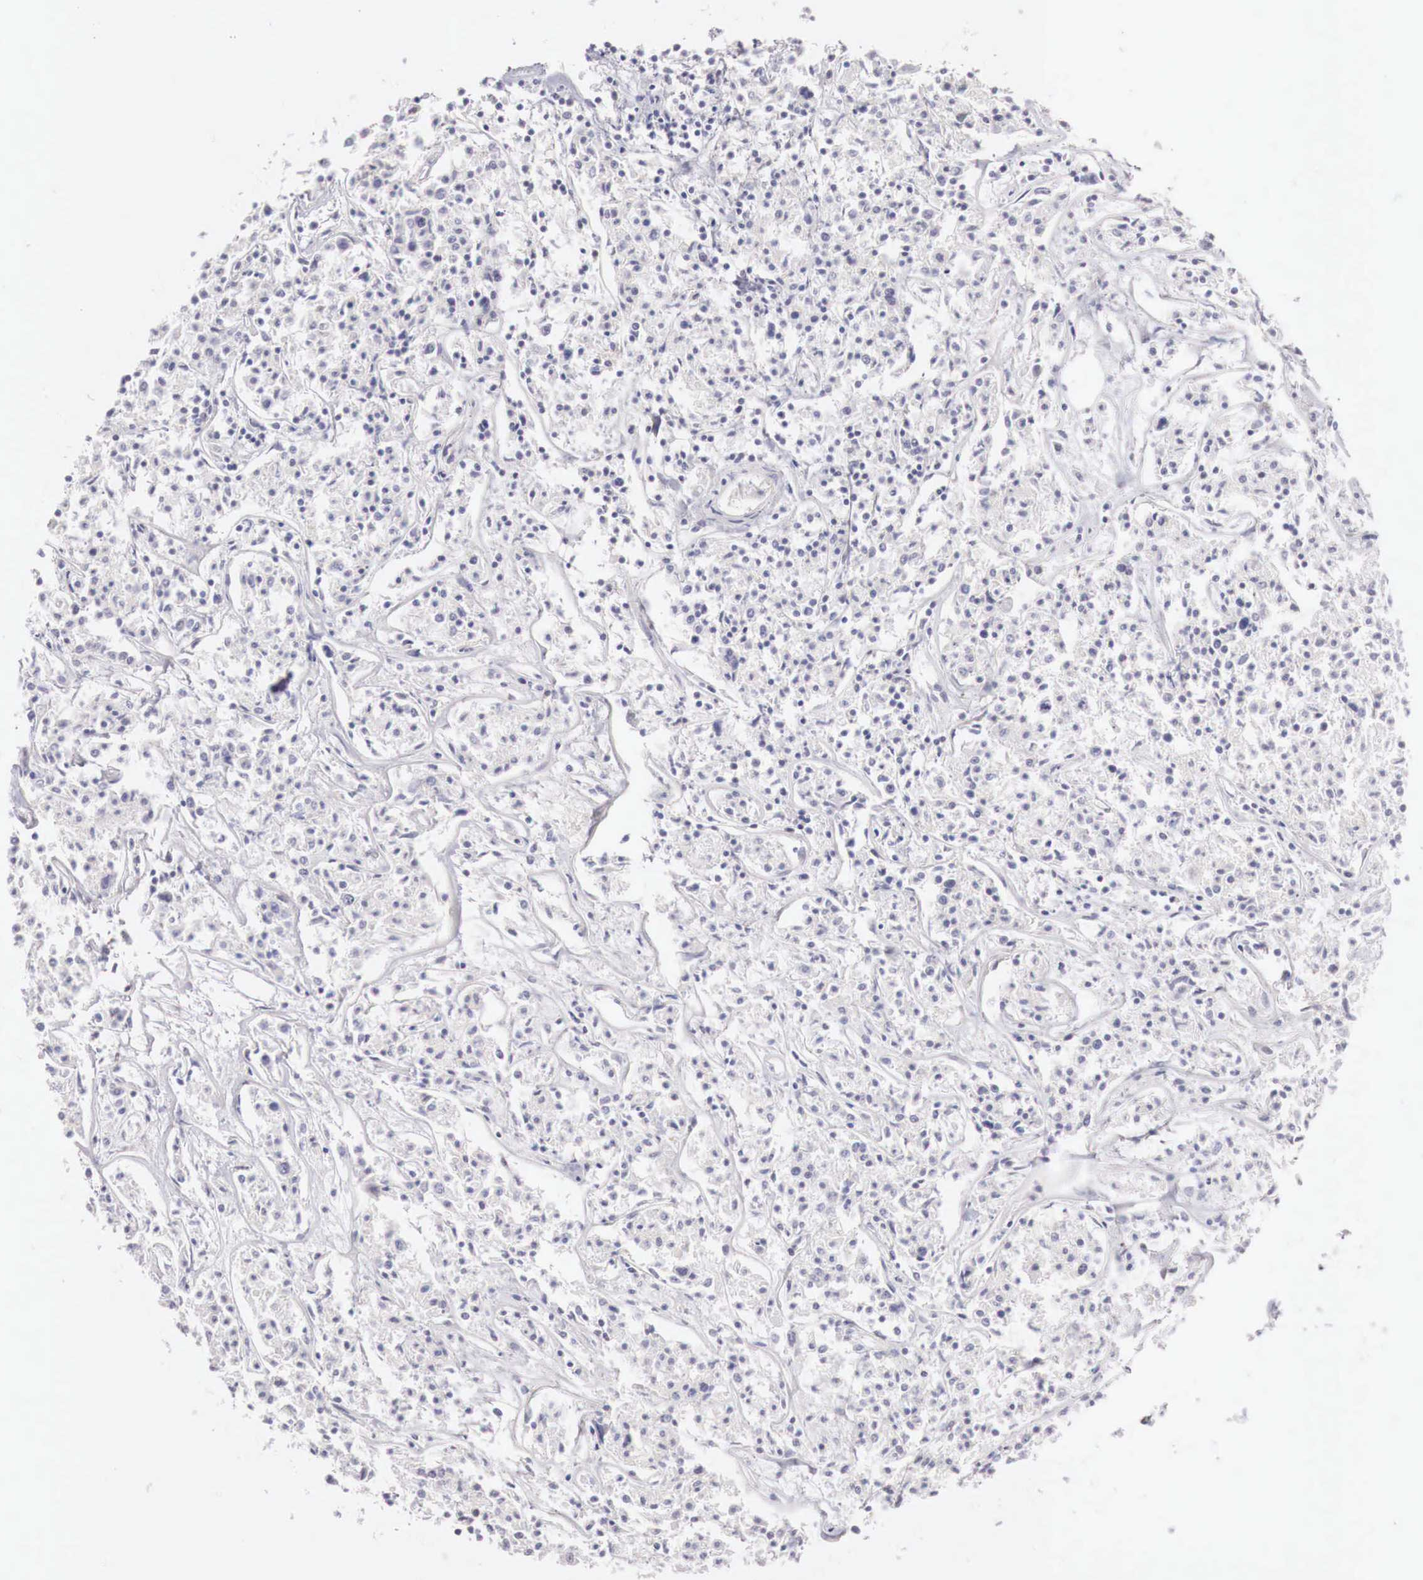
{"staining": {"intensity": "negative", "quantity": "none", "location": "none"}, "tissue": "lymphoma", "cell_type": "Tumor cells", "image_type": "cancer", "snomed": [{"axis": "morphology", "description": "Malignant lymphoma, non-Hodgkin's type, Low grade"}, {"axis": "topography", "description": "Small intestine"}], "caption": "Tumor cells show no significant protein expression in lymphoma. (DAB immunohistochemistry, high magnification).", "gene": "GATA1", "patient": {"sex": "female", "age": 59}}